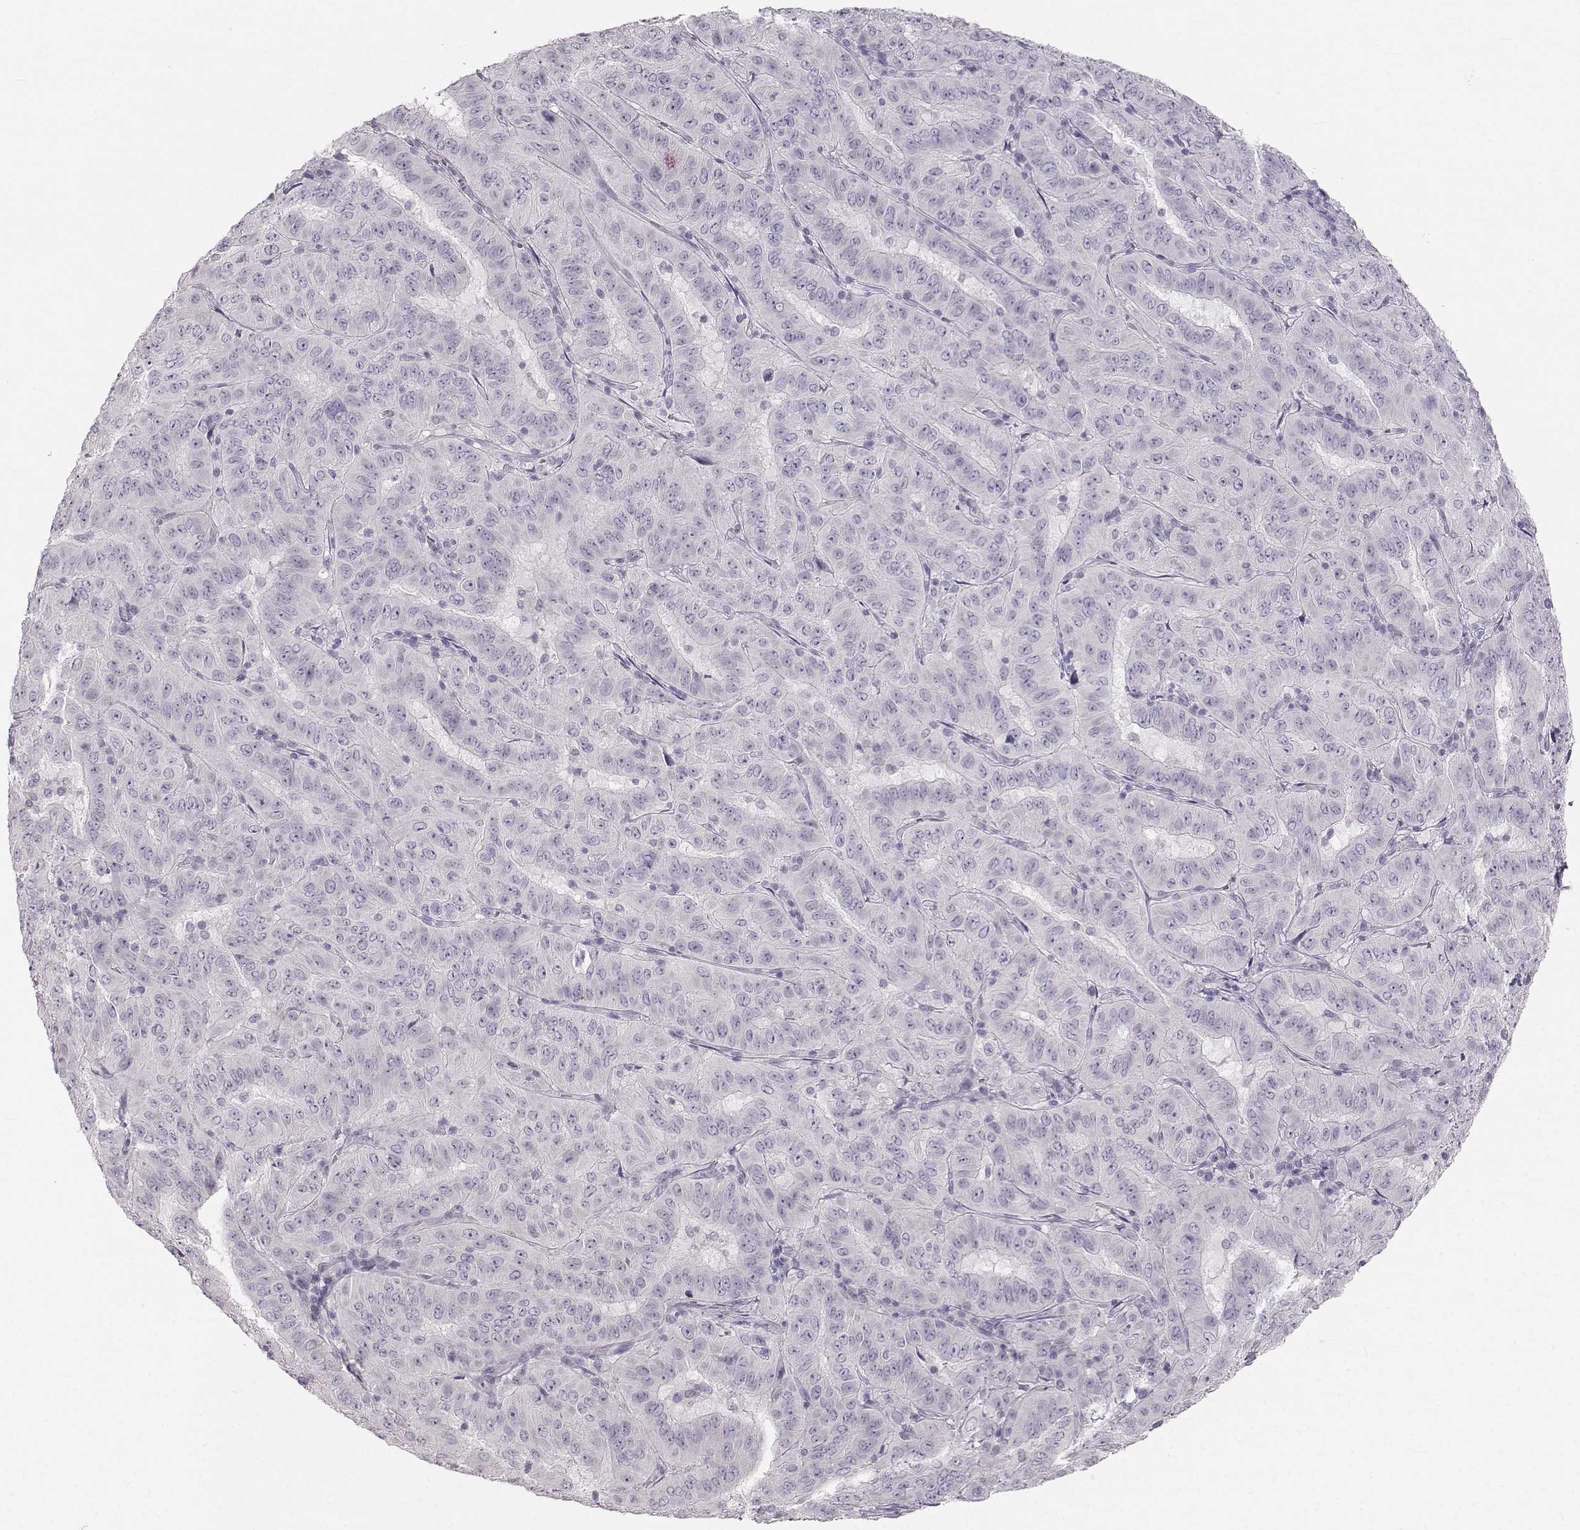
{"staining": {"intensity": "negative", "quantity": "none", "location": "none"}, "tissue": "pancreatic cancer", "cell_type": "Tumor cells", "image_type": "cancer", "snomed": [{"axis": "morphology", "description": "Adenocarcinoma, NOS"}, {"axis": "topography", "description": "Pancreas"}], "caption": "A high-resolution photomicrograph shows immunohistochemistry staining of pancreatic cancer, which reveals no significant positivity in tumor cells.", "gene": "OIP5", "patient": {"sex": "male", "age": 63}}